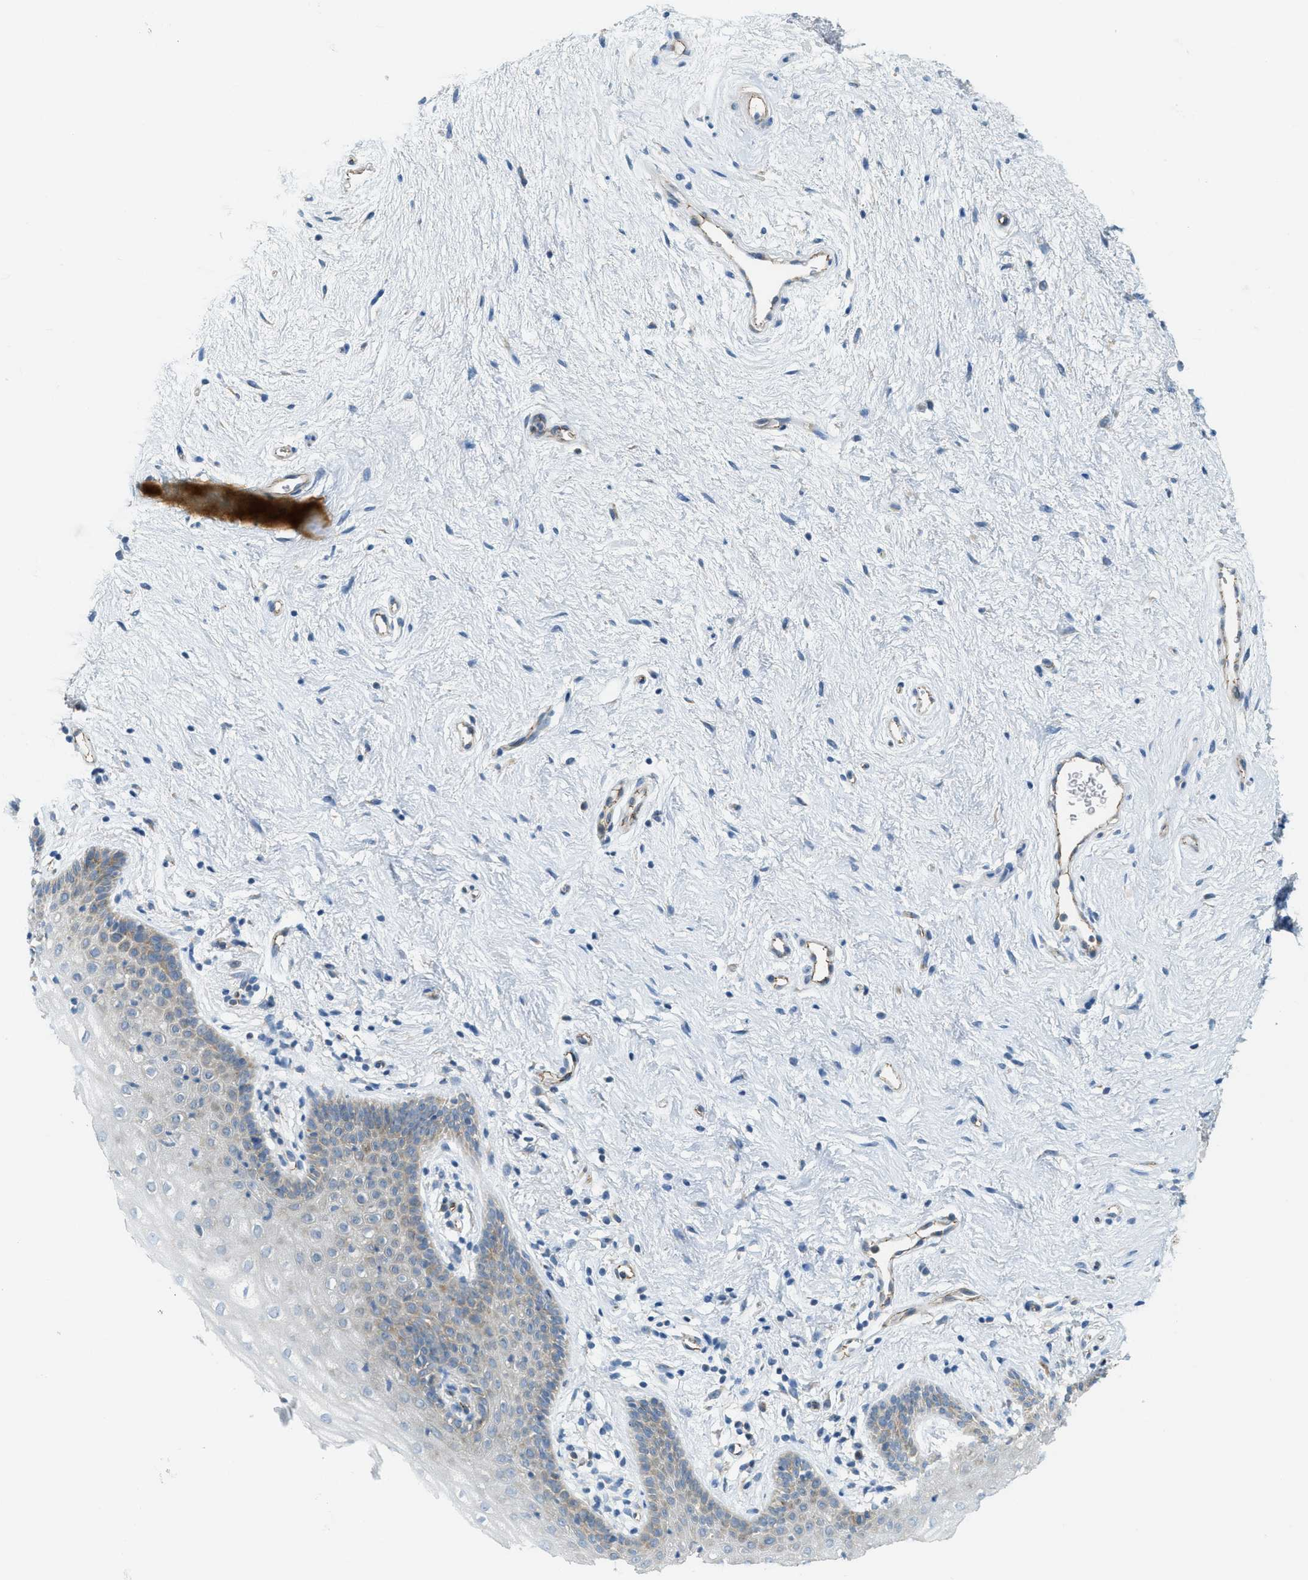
{"staining": {"intensity": "weak", "quantity": "<25%", "location": "cytoplasmic/membranous"}, "tissue": "vagina", "cell_type": "Squamous epithelial cells", "image_type": "normal", "snomed": [{"axis": "morphology", "description": "Normal tissue, NOS"}, {"axis": "topography", "description": "Vagina"}], "caption": "This is an IHC image of benign human vagina. There is no staining in squamous epithelial cells.", "gene": "JCAD", "patient": {"sex": "female", "age": 44}}